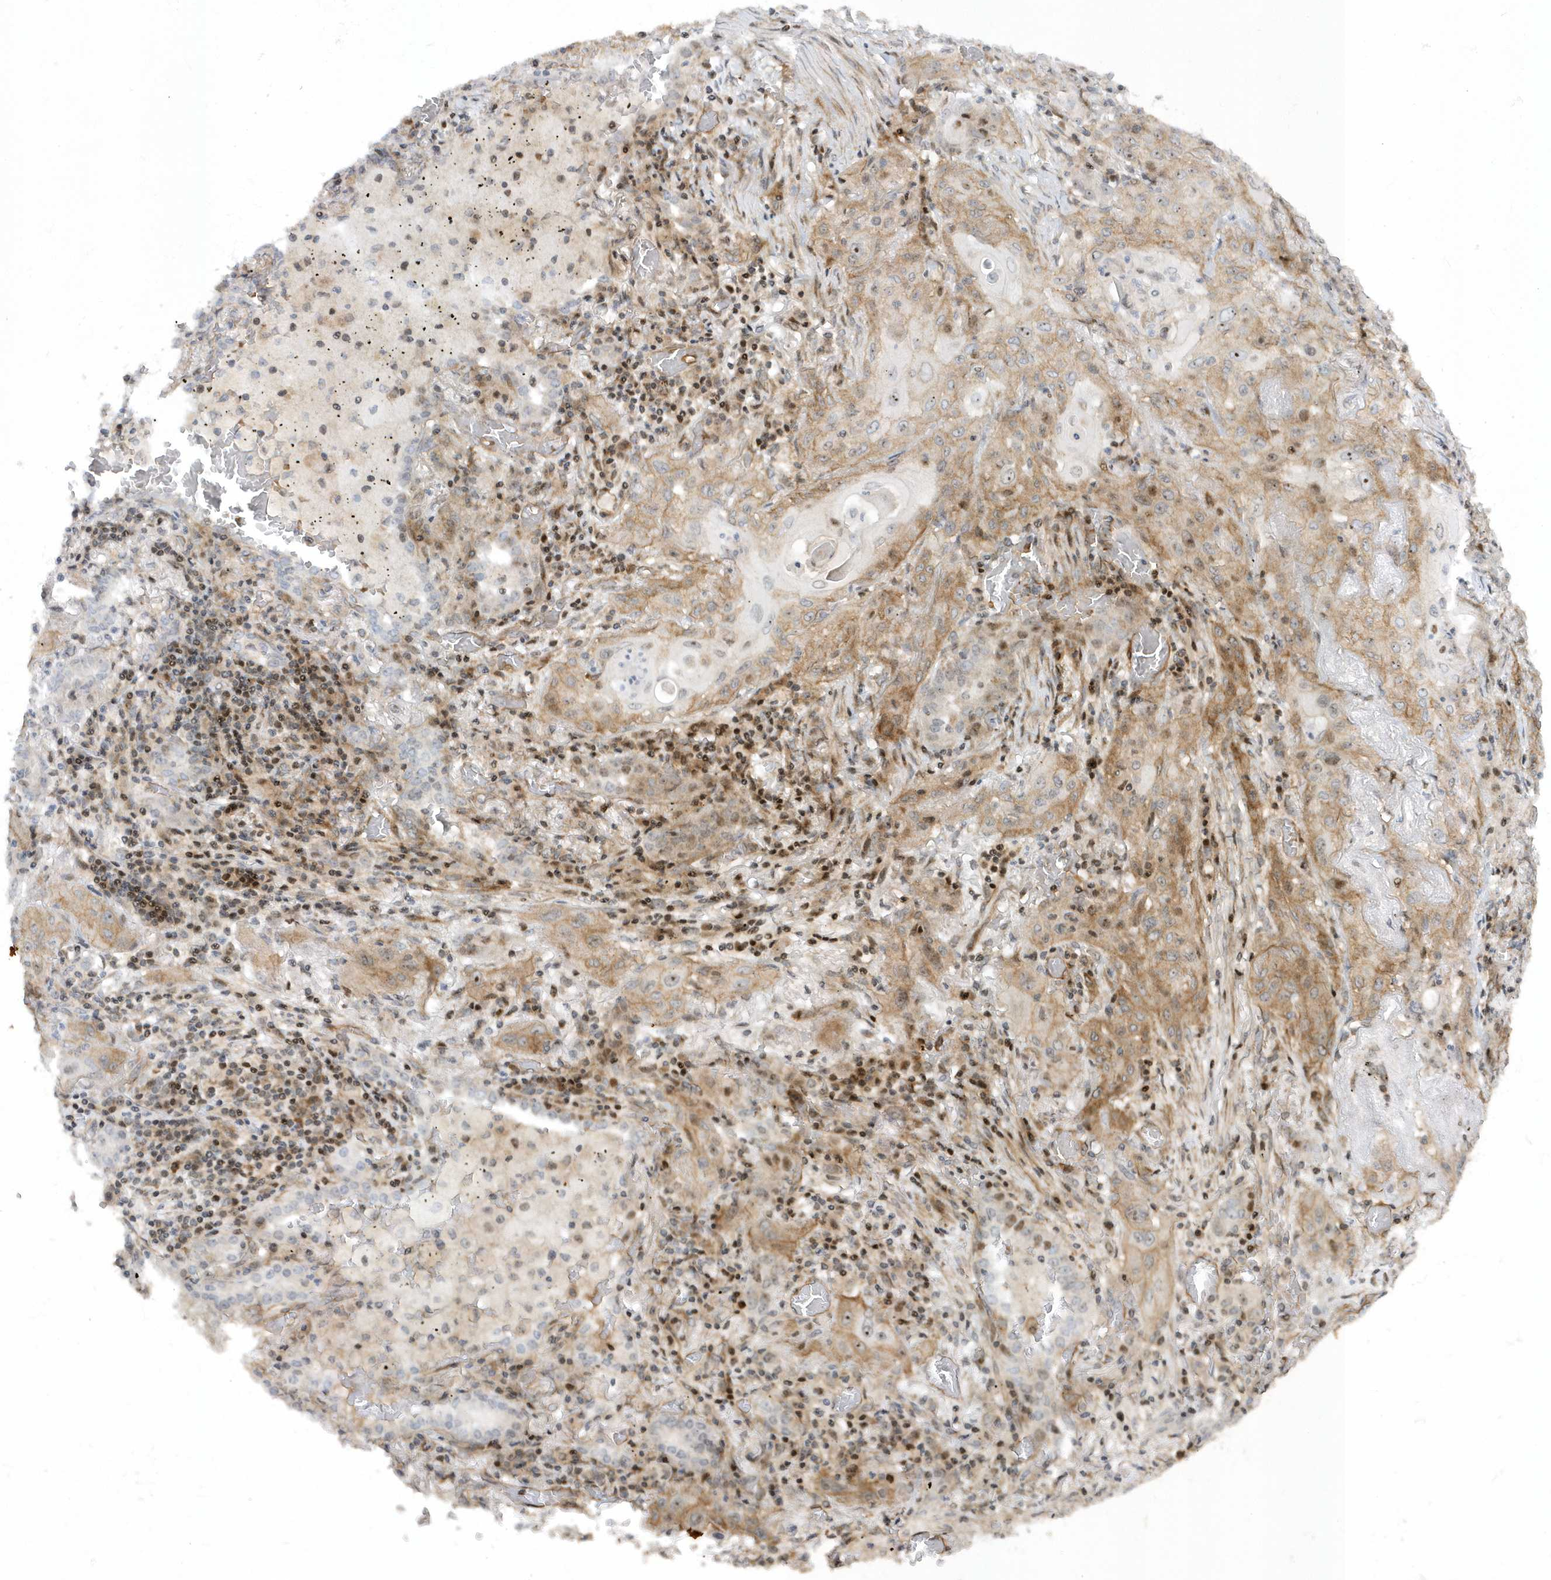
{"staining": {"intensity": "moderate", "quantity": "25%-75%", "location": "cytoplasmic/membranous,nuclear"}, "tissue": "lung cancer", "cell_type": "Tumor cells", "image_type": "cancer", "snomed": [{"axis": "morphology", "description": "Squamous cell carcinoma, NOS"}, {"axis": "topography", "description": "Lung"}], "caption": "Immunohistochemistry of human lung cancer (squamous cell carcinoma) exhibits medium levels of moderate cytoplasmic/membranous and nuclear expression in about 25%-75% of tumor cells.", "gene": "MAP7D3", "patient": {"sex": "female", "age": 47}}